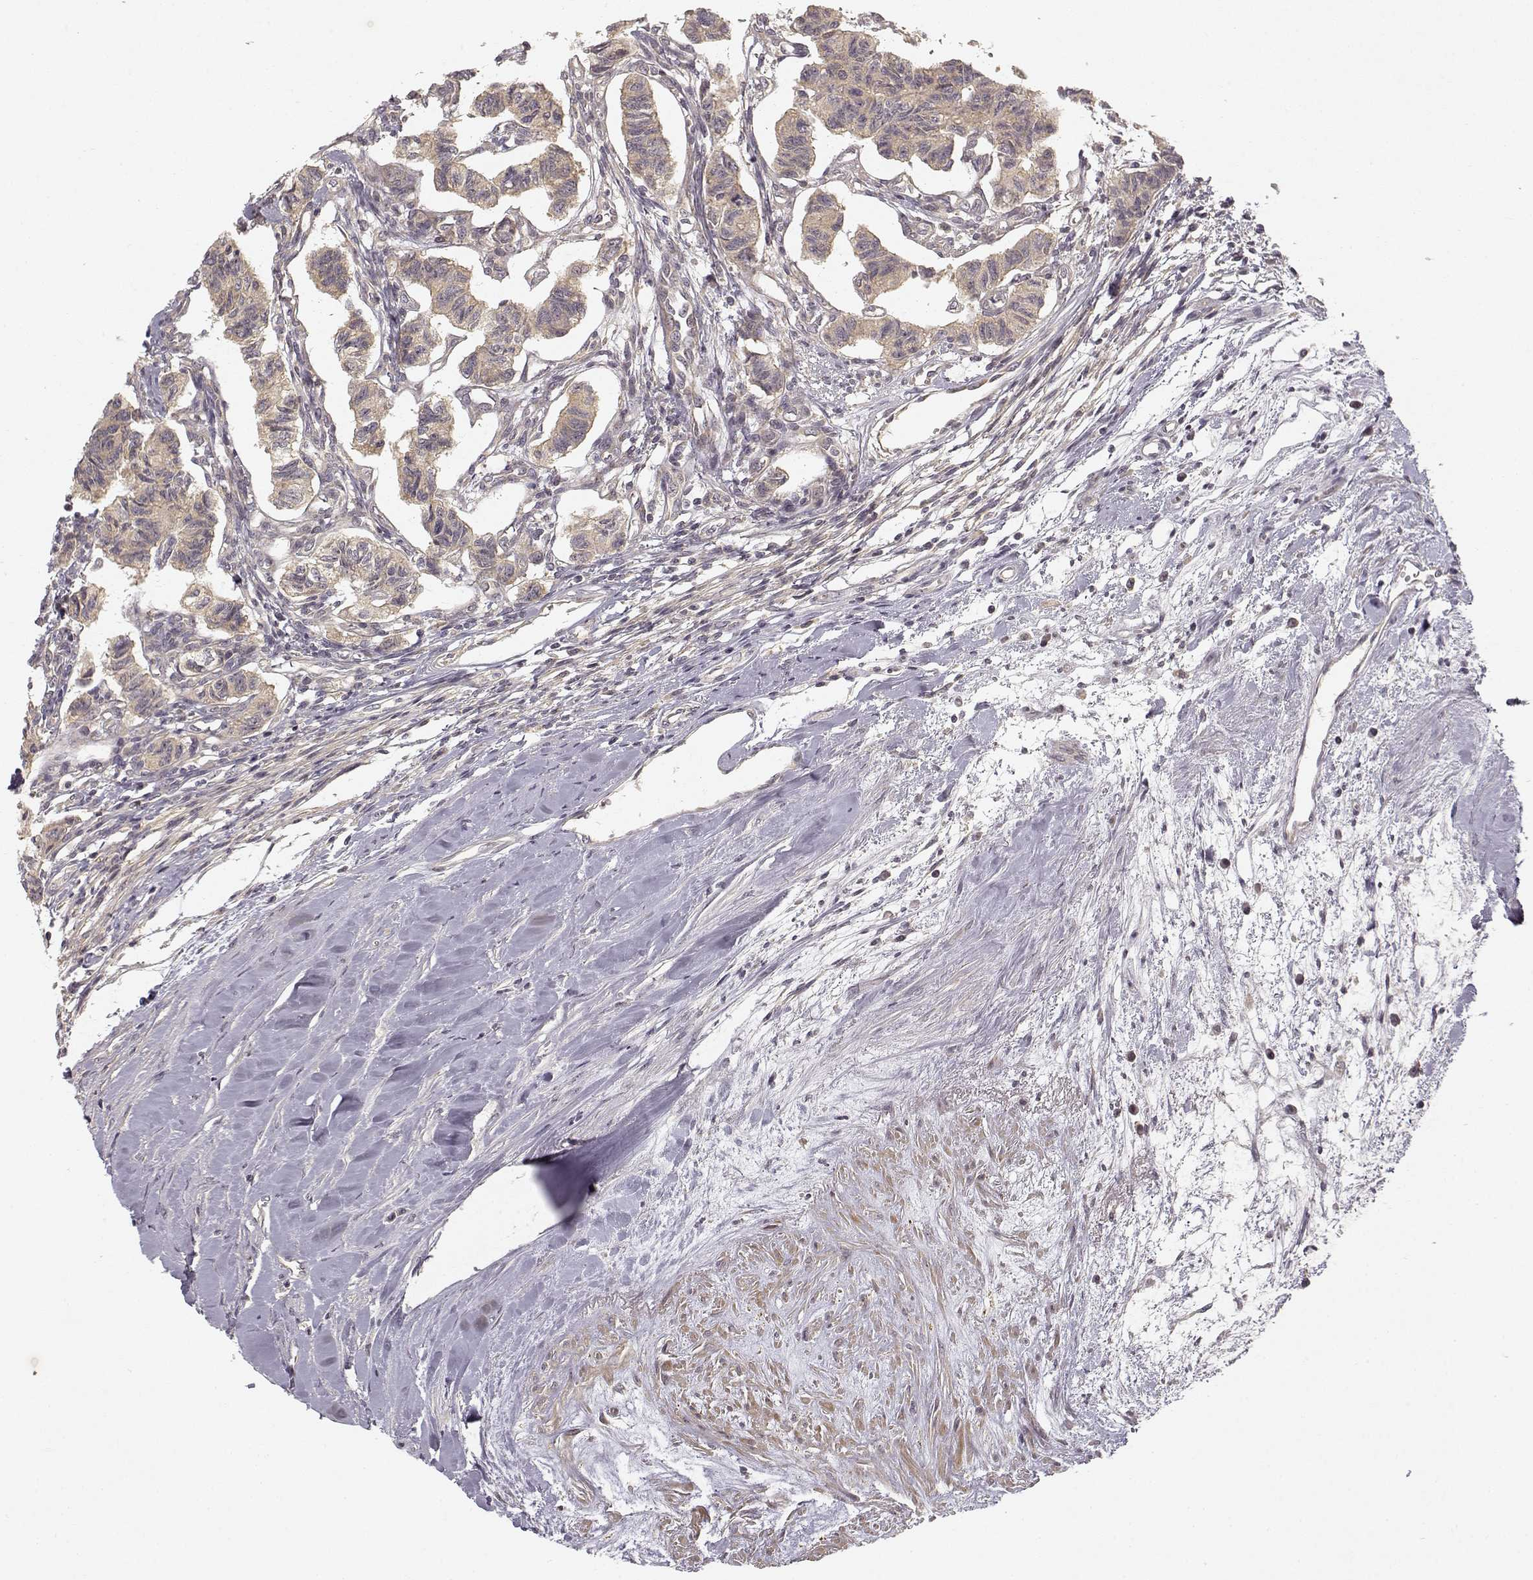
{"staining": {"intensity": "weak", "quantity": ">75%", "location": "cytoplasmic/membranous"}, "tissue": "carcinoid", "cell_type": "Tumor cells", "image_type": "cancer", "snomed": [{"axis": "morphology", "description": "Carcinoid, malignant, NOS"}, {"axis": "topography", "description": "Kidney"}], "caption": "A high-resolution micrograph shows immunohistochemistry staining of malignant carcinoid, which demonstrates weak cytoplasmic/membranous positivity in about >75% of tumor cells. Ihc stains the protein of interest in brown and the nuclei are stained blue.", "gene": "MED12L", "patient": {"sex": "female", "age": 41}}